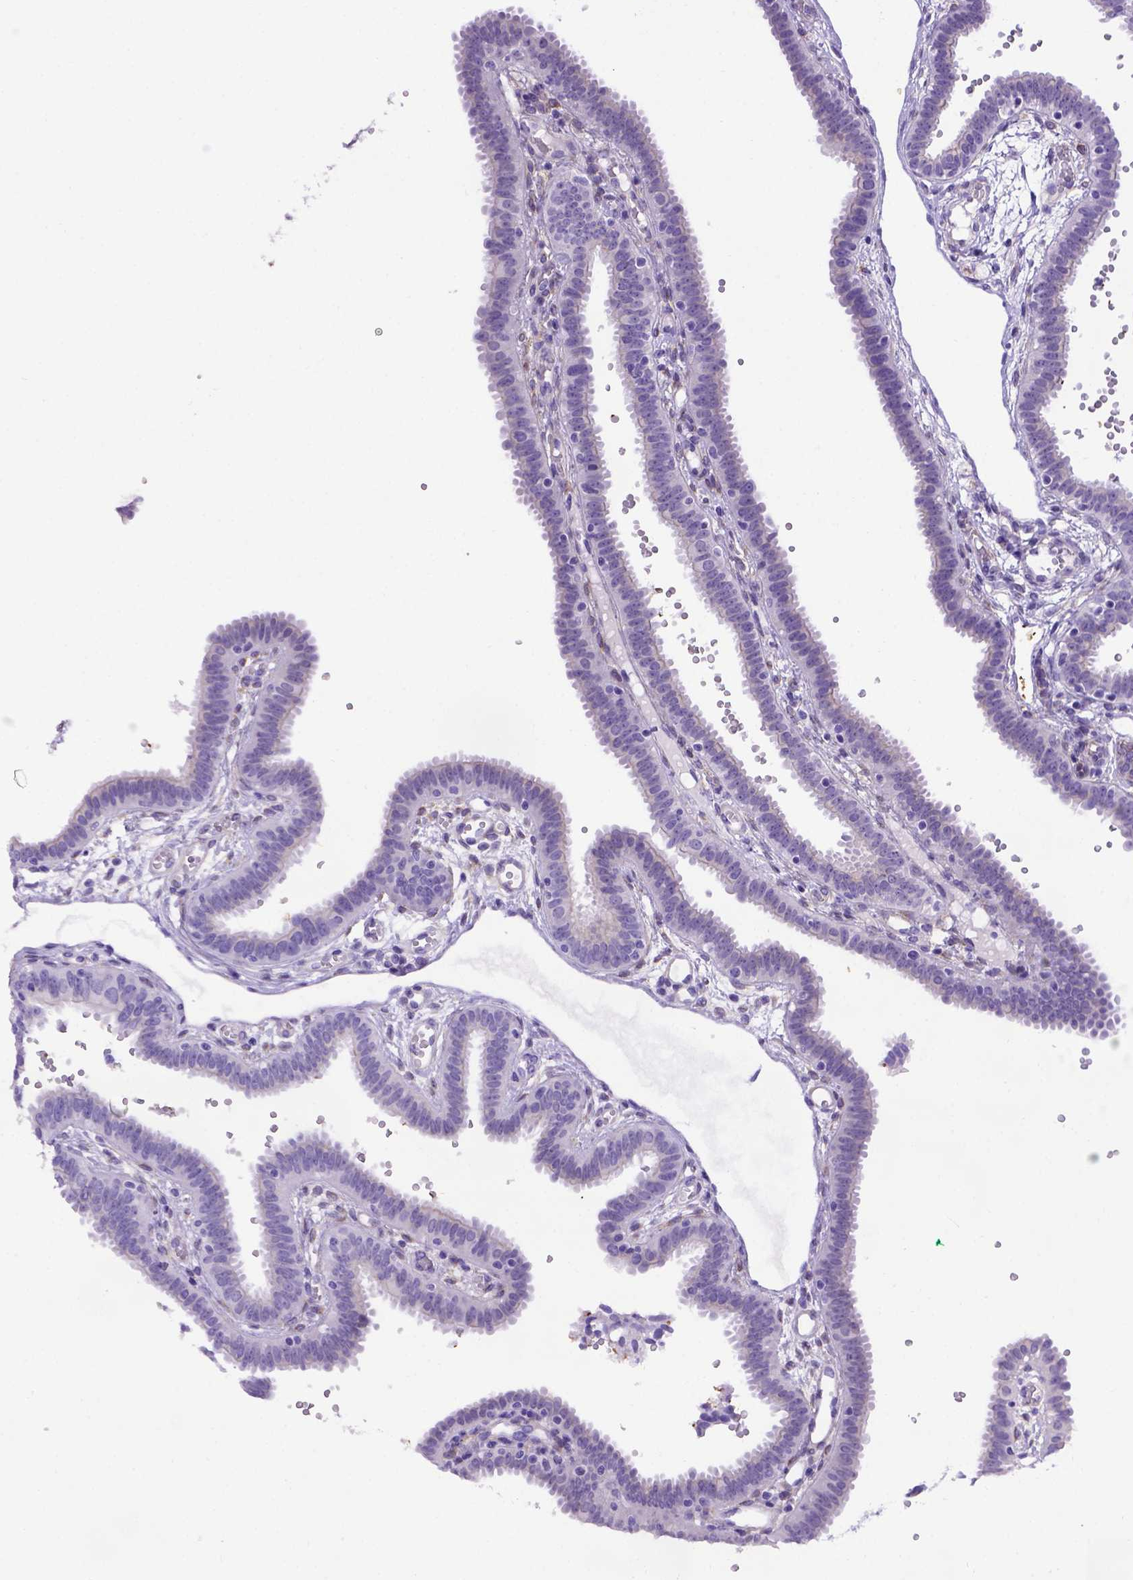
{"staining": {"intensity": "weak", "quantity": "<25%", "location": "cytoplasmic/membranous"}, "tissue": "fallopian tube", "cell_type": "Glandular cells", "image_type": "normal", "snomed": [{"axis": "morphology", "description": "Normal tissue, NOS"}, {"axis": "topography", "description": "Fallopian tube"}], "caption": "IHC photomicrograph of normal human fallopian tube stained for a protein (brown), which demonstrates no positivity in glandular cells. Brightfield microscopy of IHC stained with DAB (3,3'-diaminobenzidine) (brown) and hematoxylin (blue), captured at high magnification.", "gene": "ADAM12", "patient": {"sex": "female", "age": 37}}